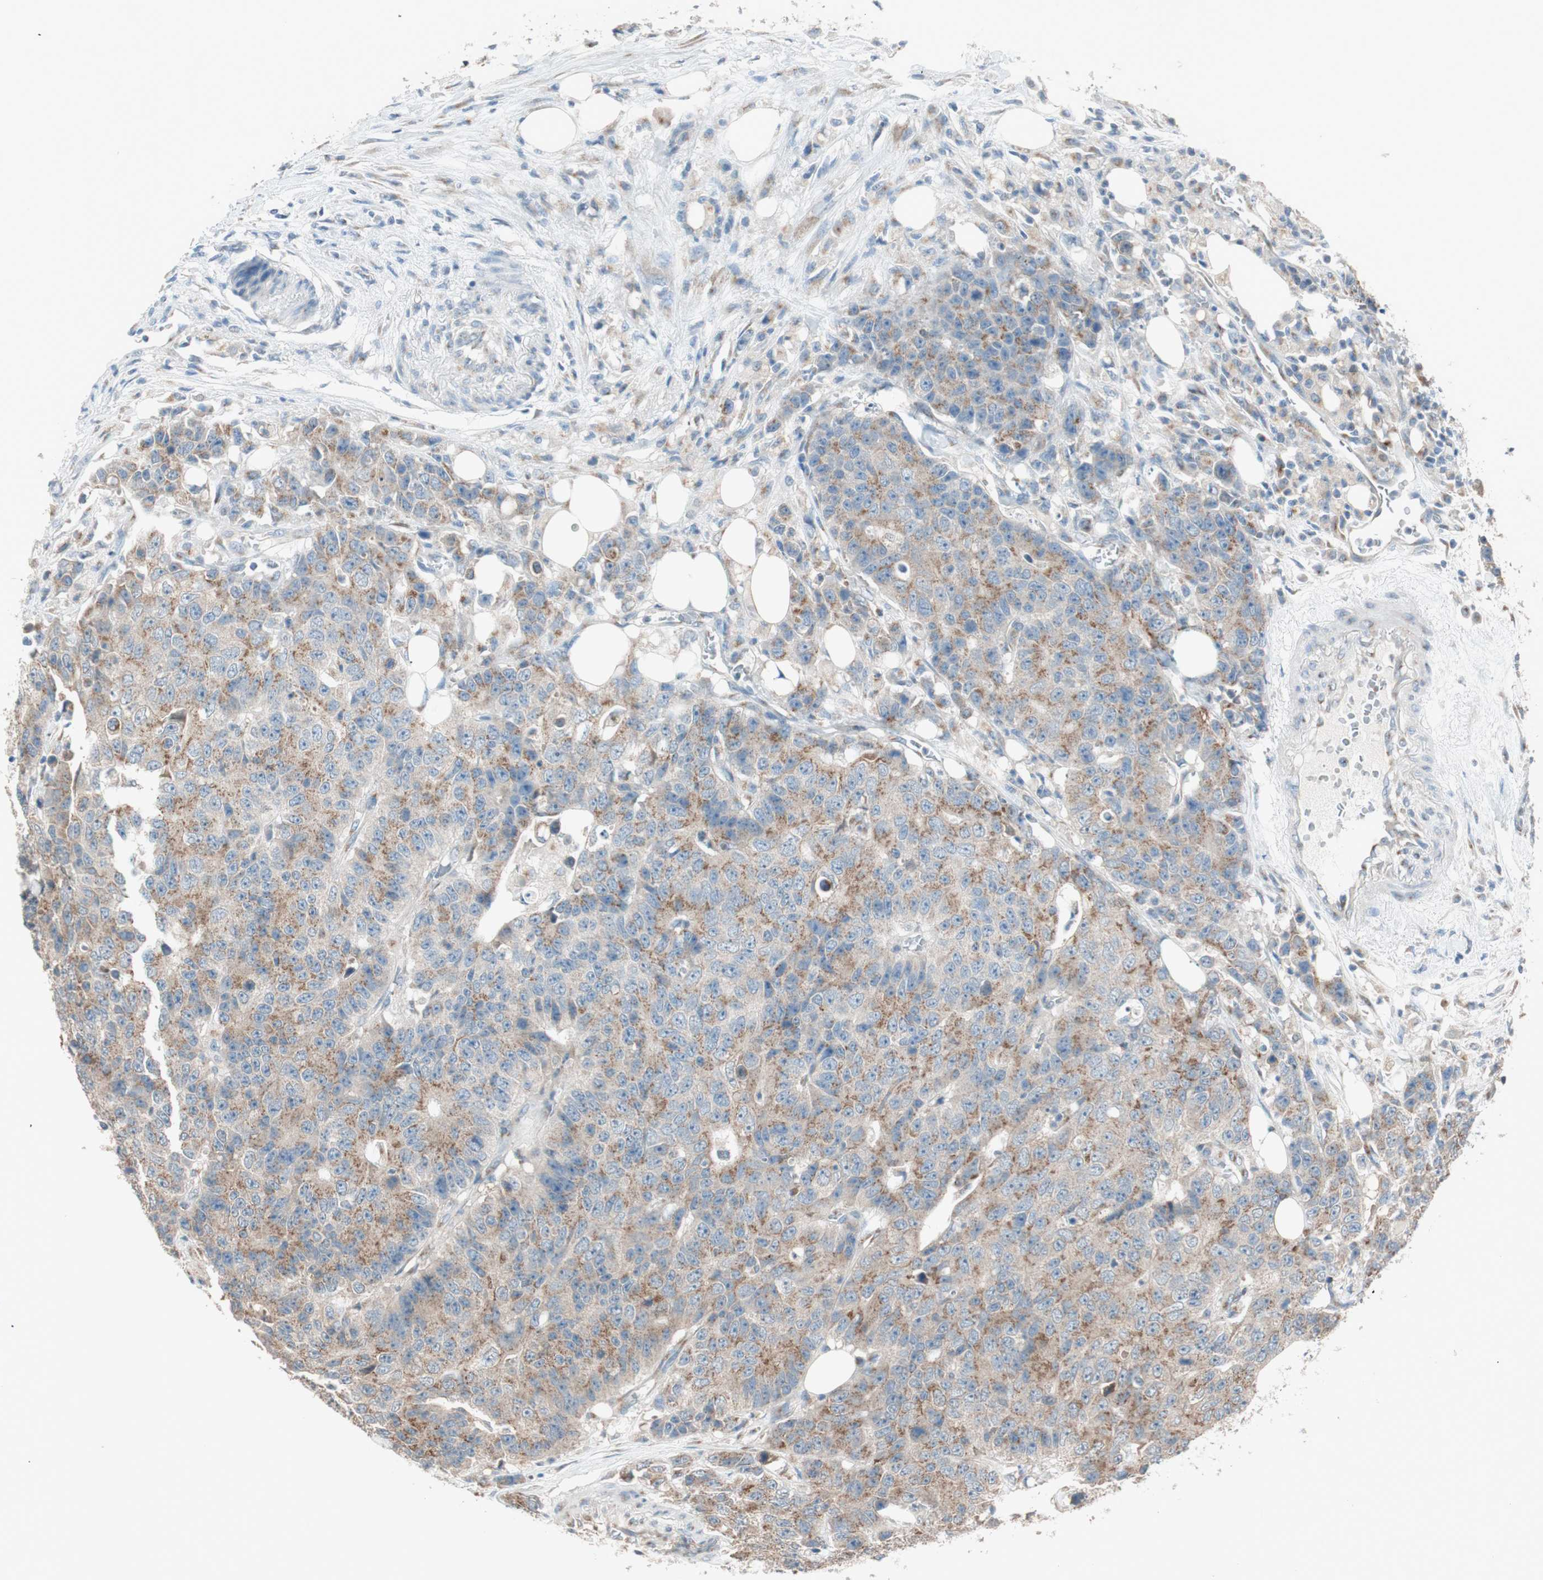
{"staining": {"intensity": "moderate", "quantity": "25%-75%", "location": "cytoplasmic/membranous"}, "tissue": "colorectal cancer", "cell_type": "Tumor cells", "image_type": "cancer", "snomed": [{"axis": "morphology", "description": "Adenocarcinoma, NOS"}, {"axis": "topography", "description": "Colon"}], "caption": "Colorectal adenocarcinoma tissue reveals moderate cytoplasmic/membranous staining in about 25%-75% of tumor cells, visualized by immunohistochemistry. Ihc stains the protein of interest in brown and the nuclei are stained blue.", "gene": "SEC16A", "patient": {"sex": "female", "age": 86}}